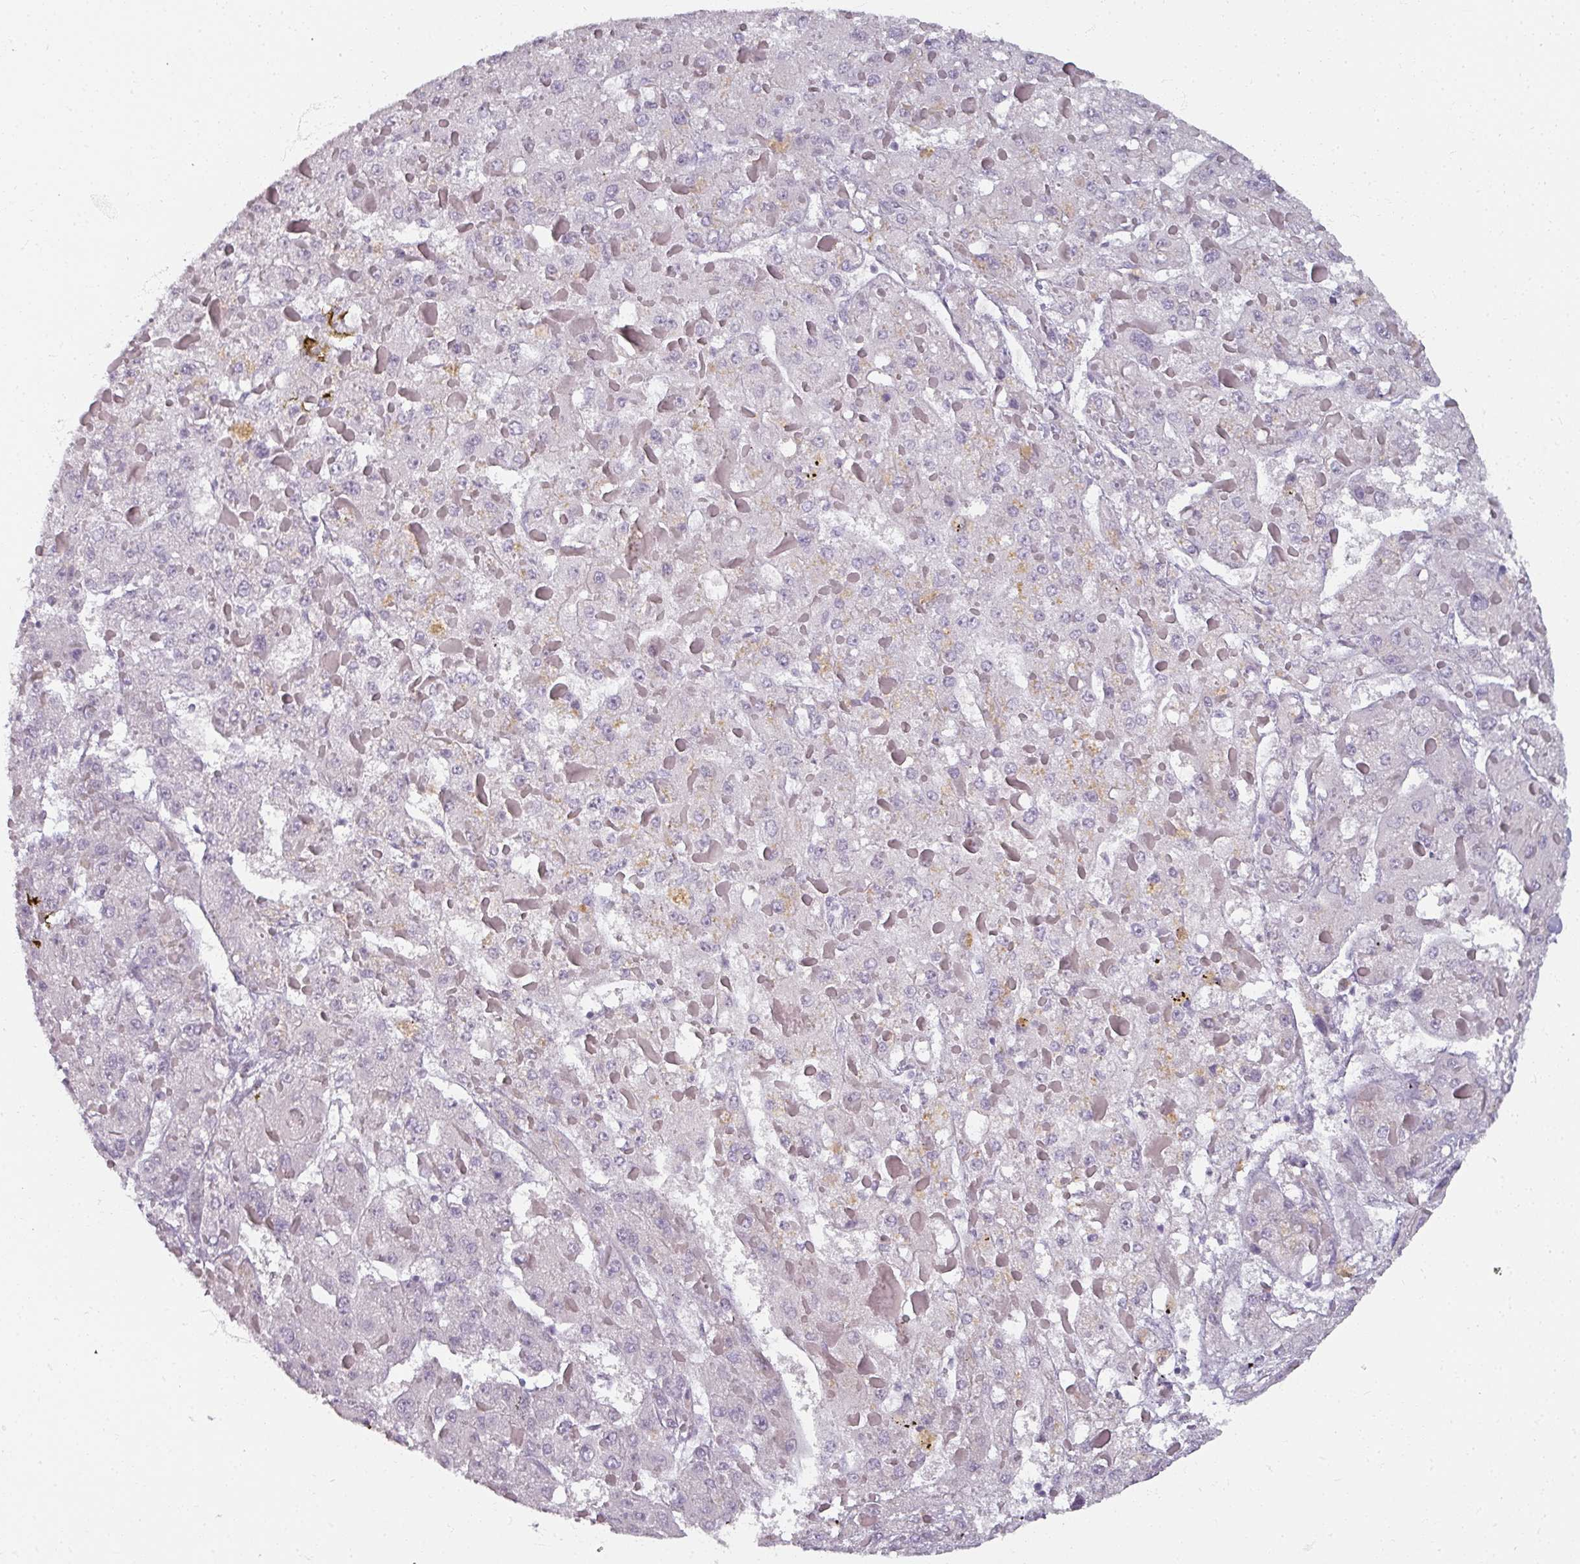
{"staining": {"intensity": "negative", "quantity": "none", "location": "none"}, "tissue": "liver cancer", "cell_type": "Tumor cells", "image_type": "cancer", "snomed": [{"axis": "morphology", "description": "Carcinoma, Hepatocellular, NOS"}, {"axis": "topography", "description": "Liver"}], "caption": "A micrograph of liver cancer stained for a protein displays no brown staining in tumor cells. (DAB immunohistochemistry with hematoxylin counter stain).", "gene": "REG3G", "patient": {"sex": "female", "age": 73}}